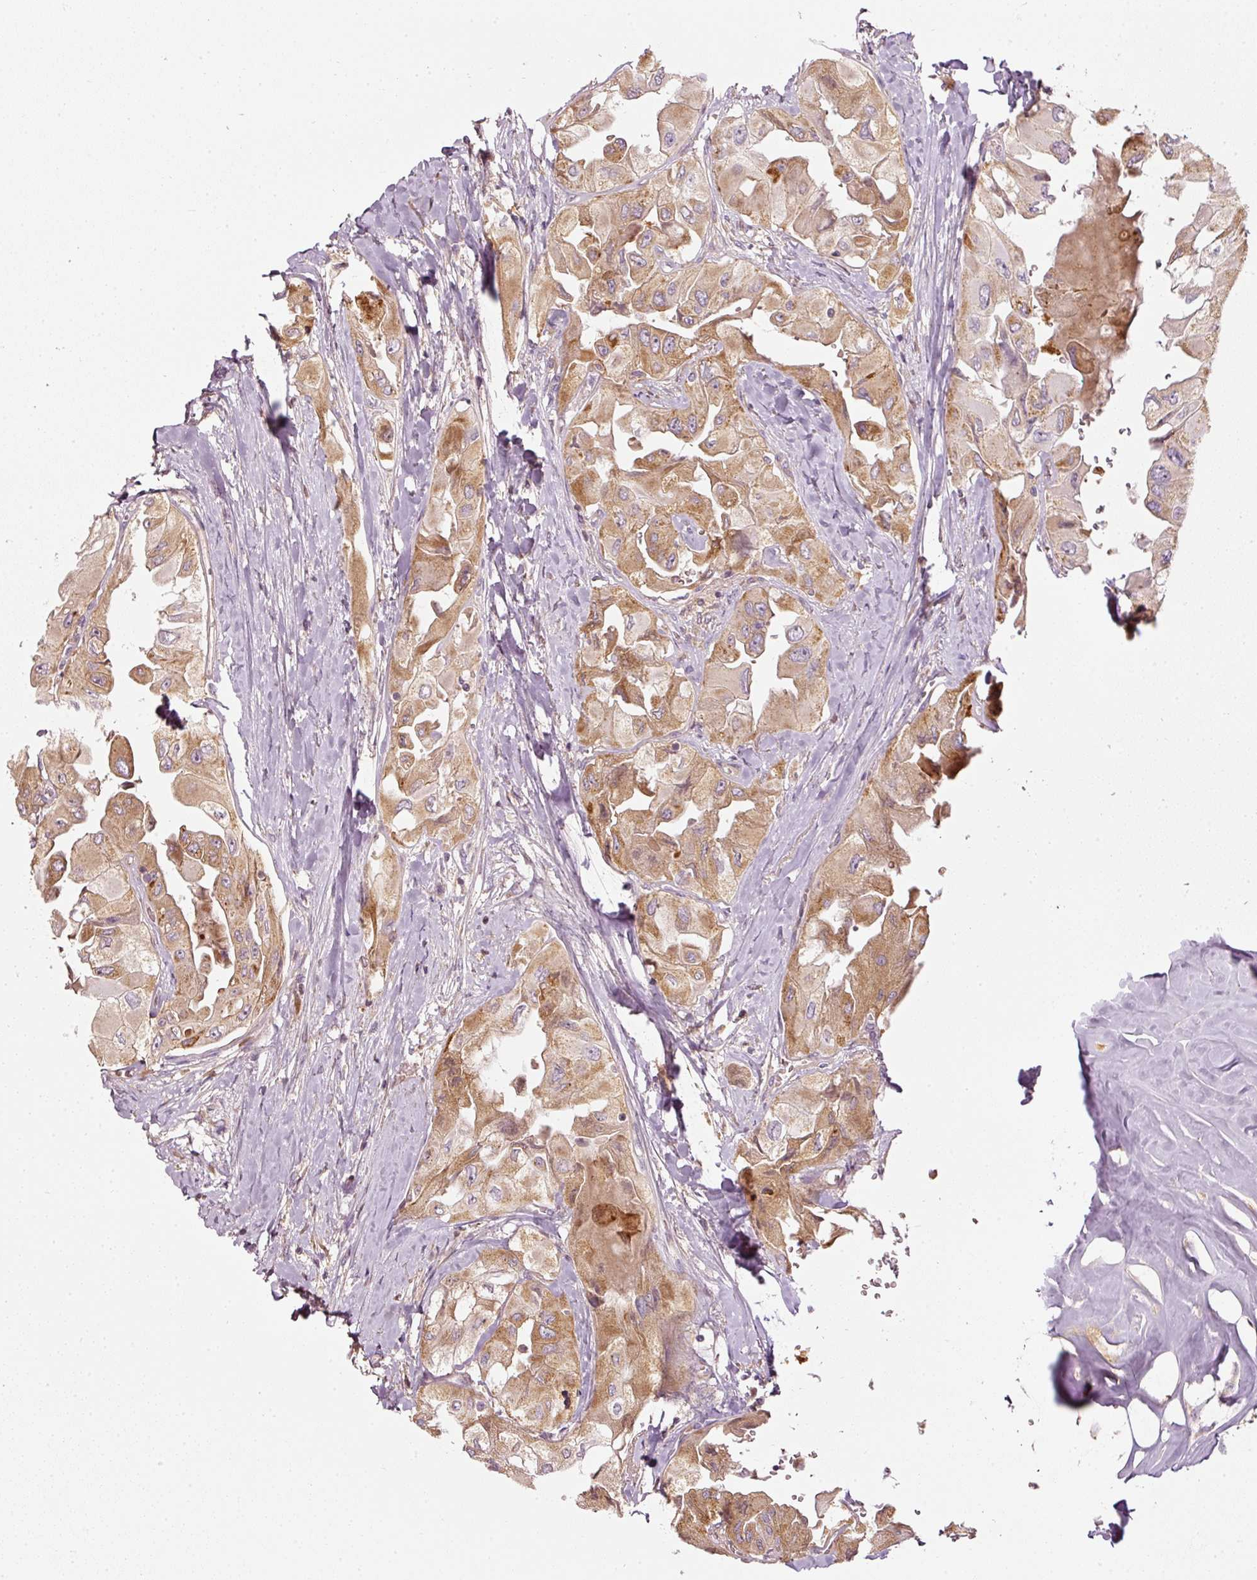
{"staining": {"intensity": "moderate", "quantity": ">75%", "location": "cytoplasmic/membranous"}, "tissue": "thyroid cancer", "cell_type": "Tumor cells", "image_type": "cancer", "snomed": [{"axis": "morphology", "description": "Normal tissue, NOS"}, {"axis": "morphology", "description": "Papillary adenocarcinoma, NOS"}, {"axis": "topography", "description": "Thyroid gland"}], "caption": "This is a micrograph of immunohistochemistry (IHC) staining of thyroid cancer (papillary adenocarcinoma), which shows moderate positivity in the cytoplasmic/membranous of tumor cells.", "gene": "SERPING1", "patient": {"sex": "female", "age": 59}}